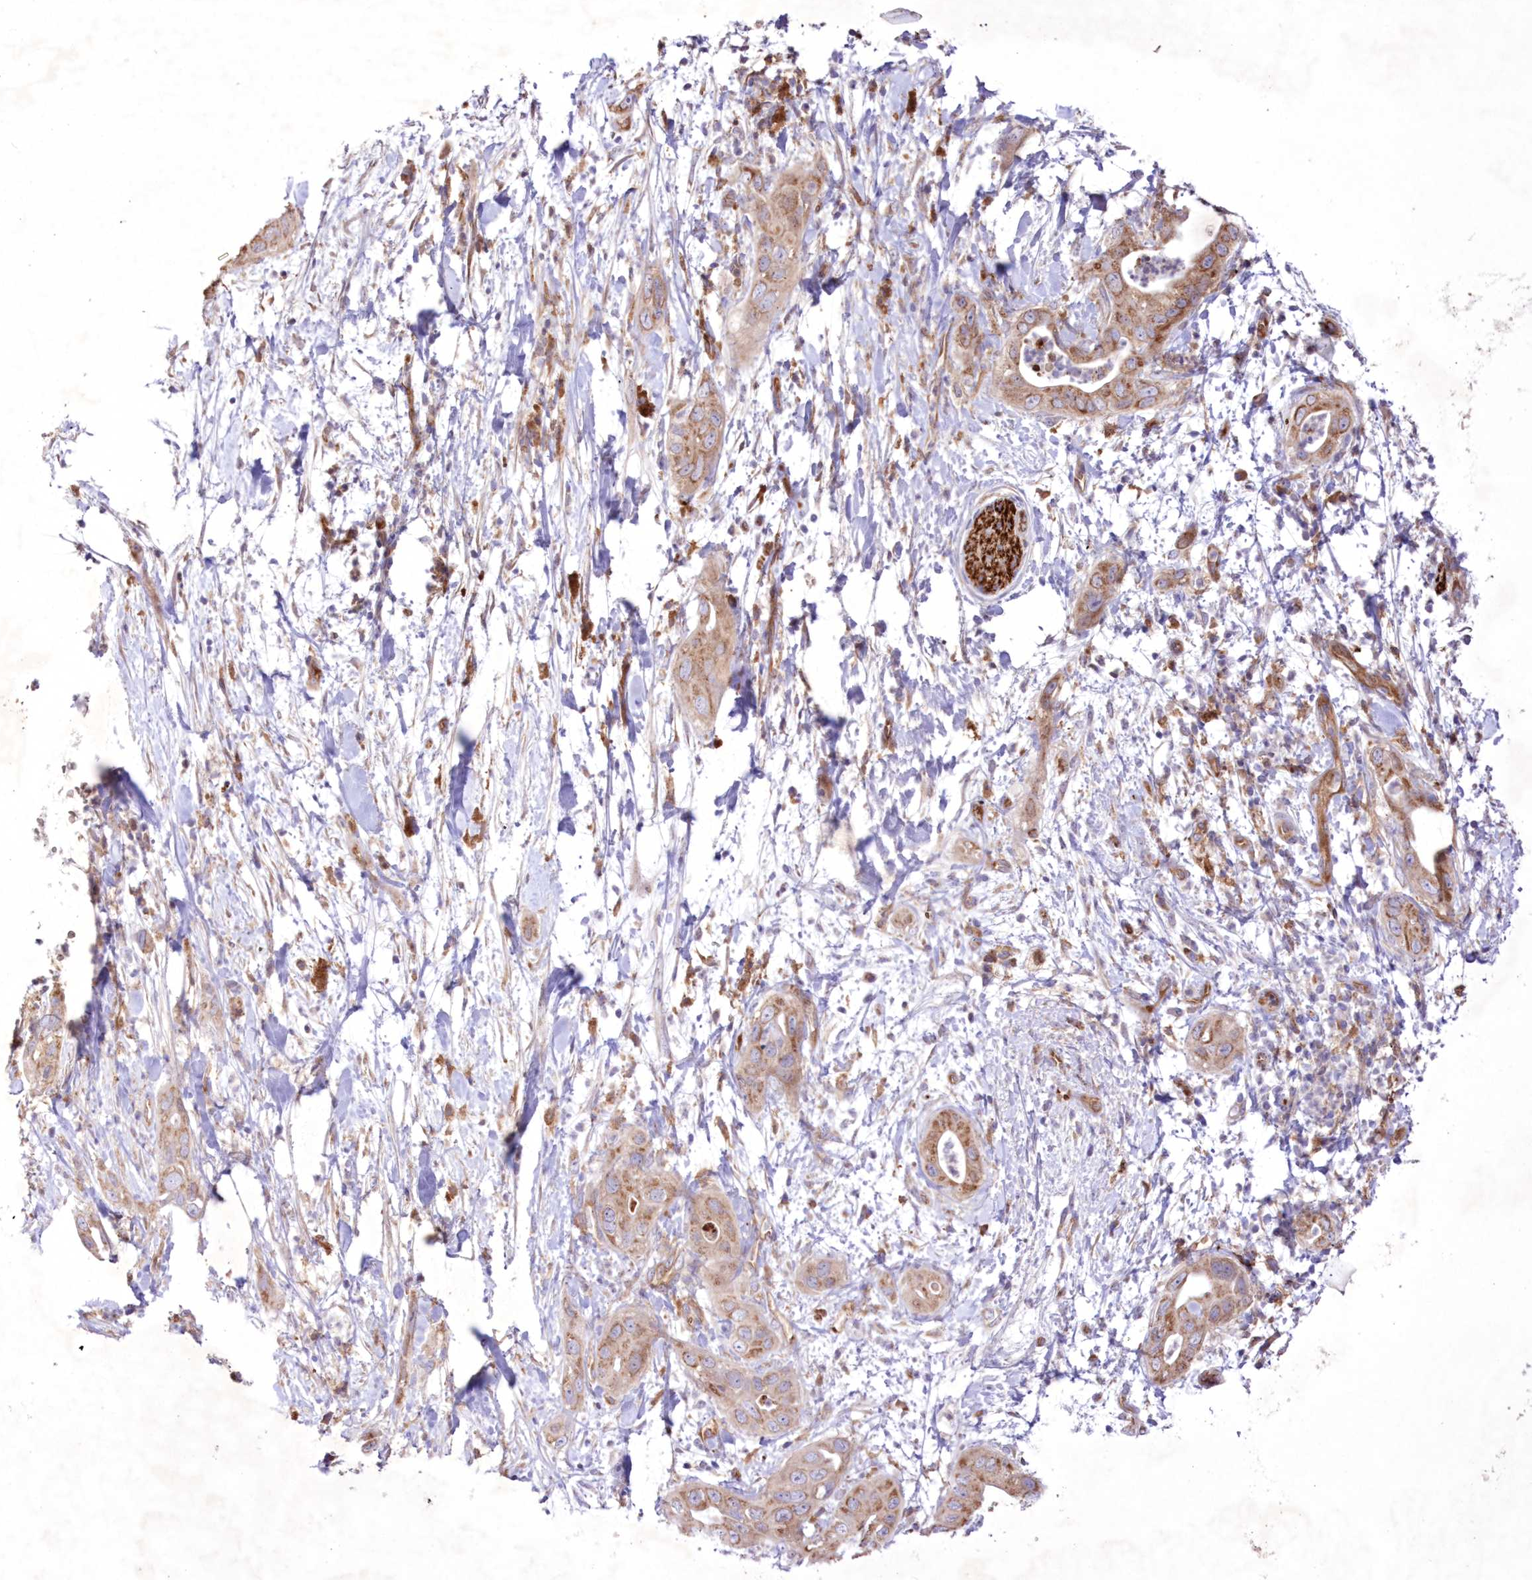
{"staining": {"intensity": "moderate", "quantity": ">75%", "location": "cytoplasmic/membranous"}, "tissue": "pancreatic cancer", "cell_type": "Tumor cells", "image_type": "cancer", "snomed": [{"axis": "morphology", "description": "Adenocarcinoma, NOS"}, {"axis": "topography", "description": "Pancreas"}], "caption": "Immunohistochemical staining of pancreatic cancer exhibits moderate cytoplasmic/membranous protein staining in approximately >75% of tumor cells.", "gene": "FCHO2", "patient": {"sex": "female", "age": 78}}